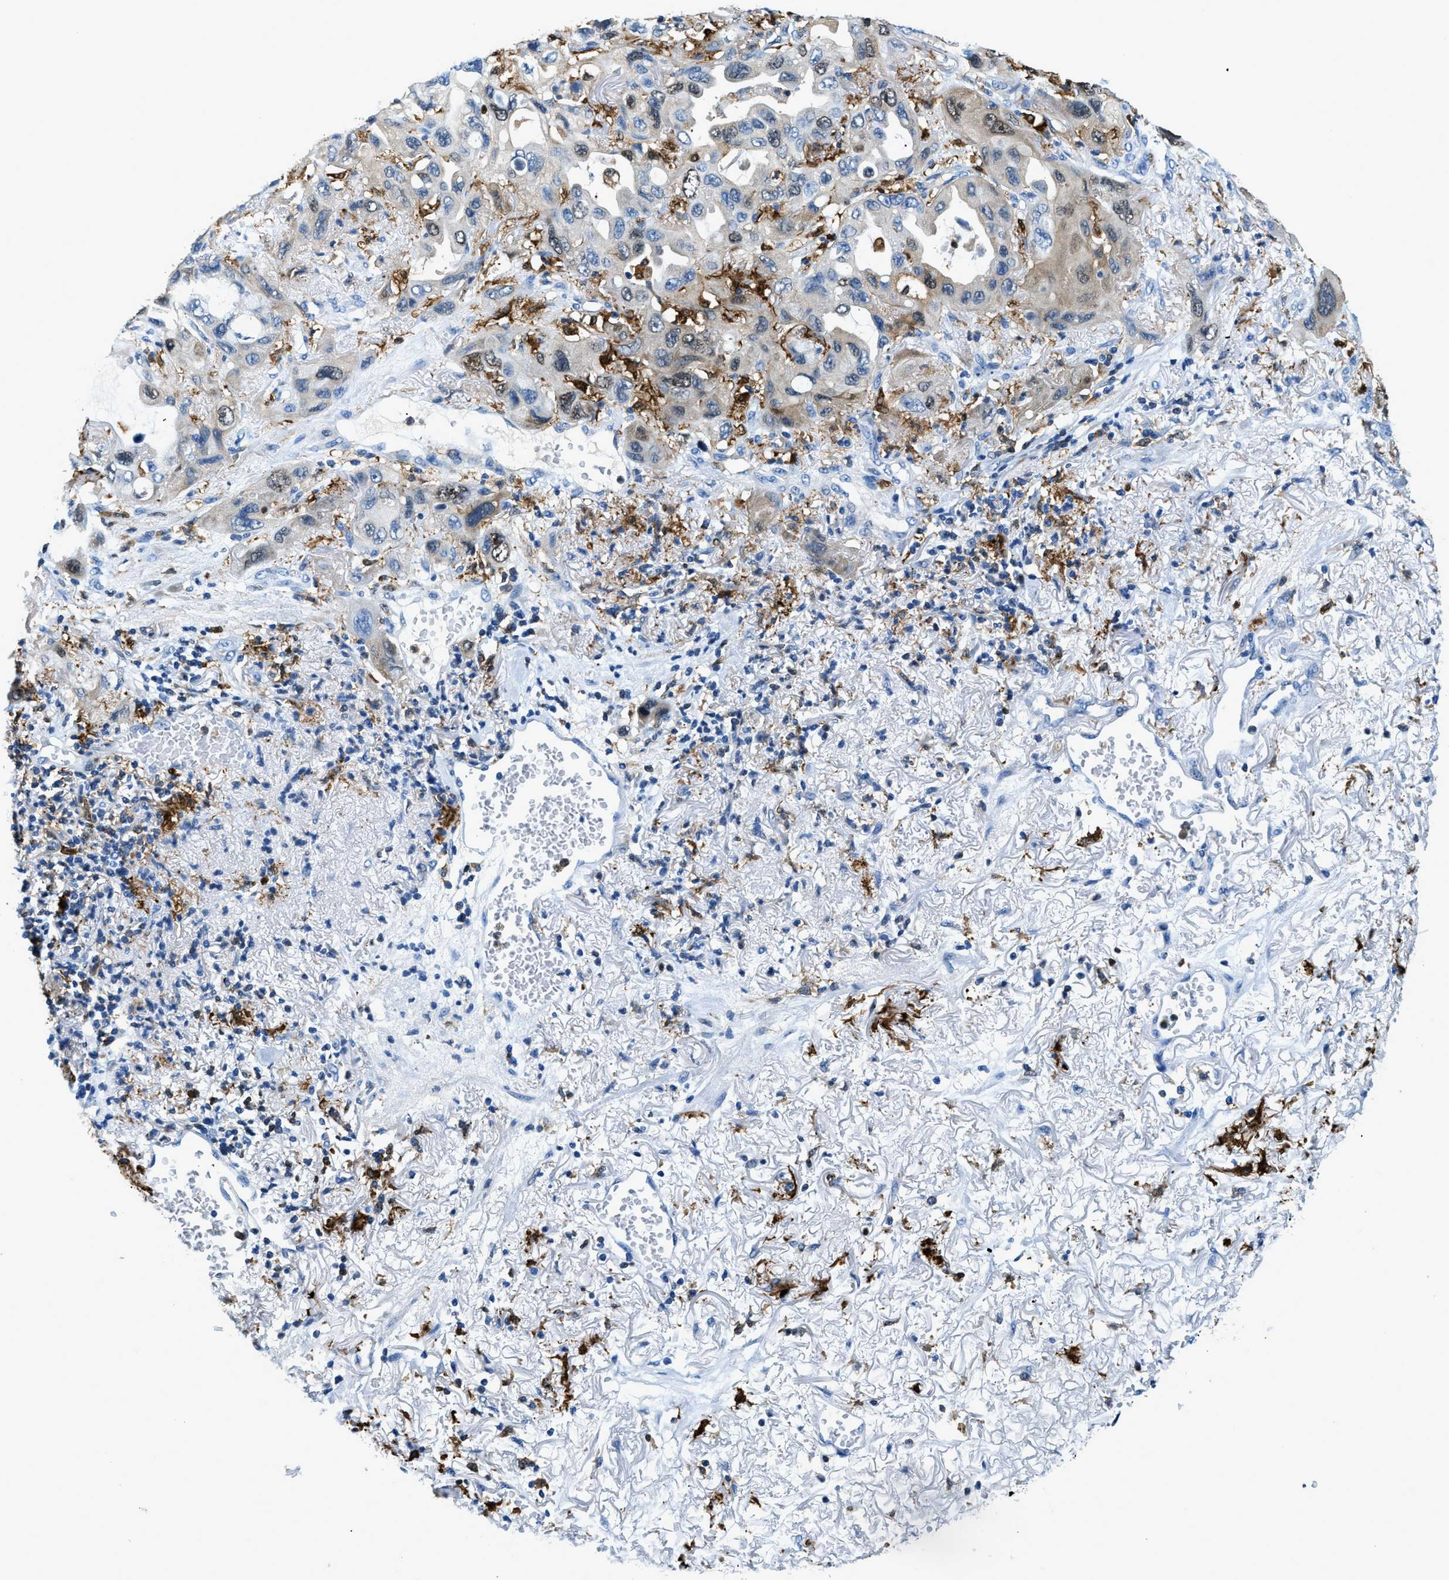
{"staining": {"intensity": "negative", "quantity": "none", "location": "none"}, "tissue": "lung cancer", "cell_type": "Tumor cells", "image_type": "cancer", "snomed": [{"axis": "morphology", "description": "Squamous cell carcinoma, NOS"}, {"axis": "topography", "description": "Lung"}], "caption": "Squamous cell carcinoma (lung) was stained to show a protein in brown. There is no significant expression in tumor cells.", "gene": "CAPG", "patient": {"sex": "female", "age": 73}}